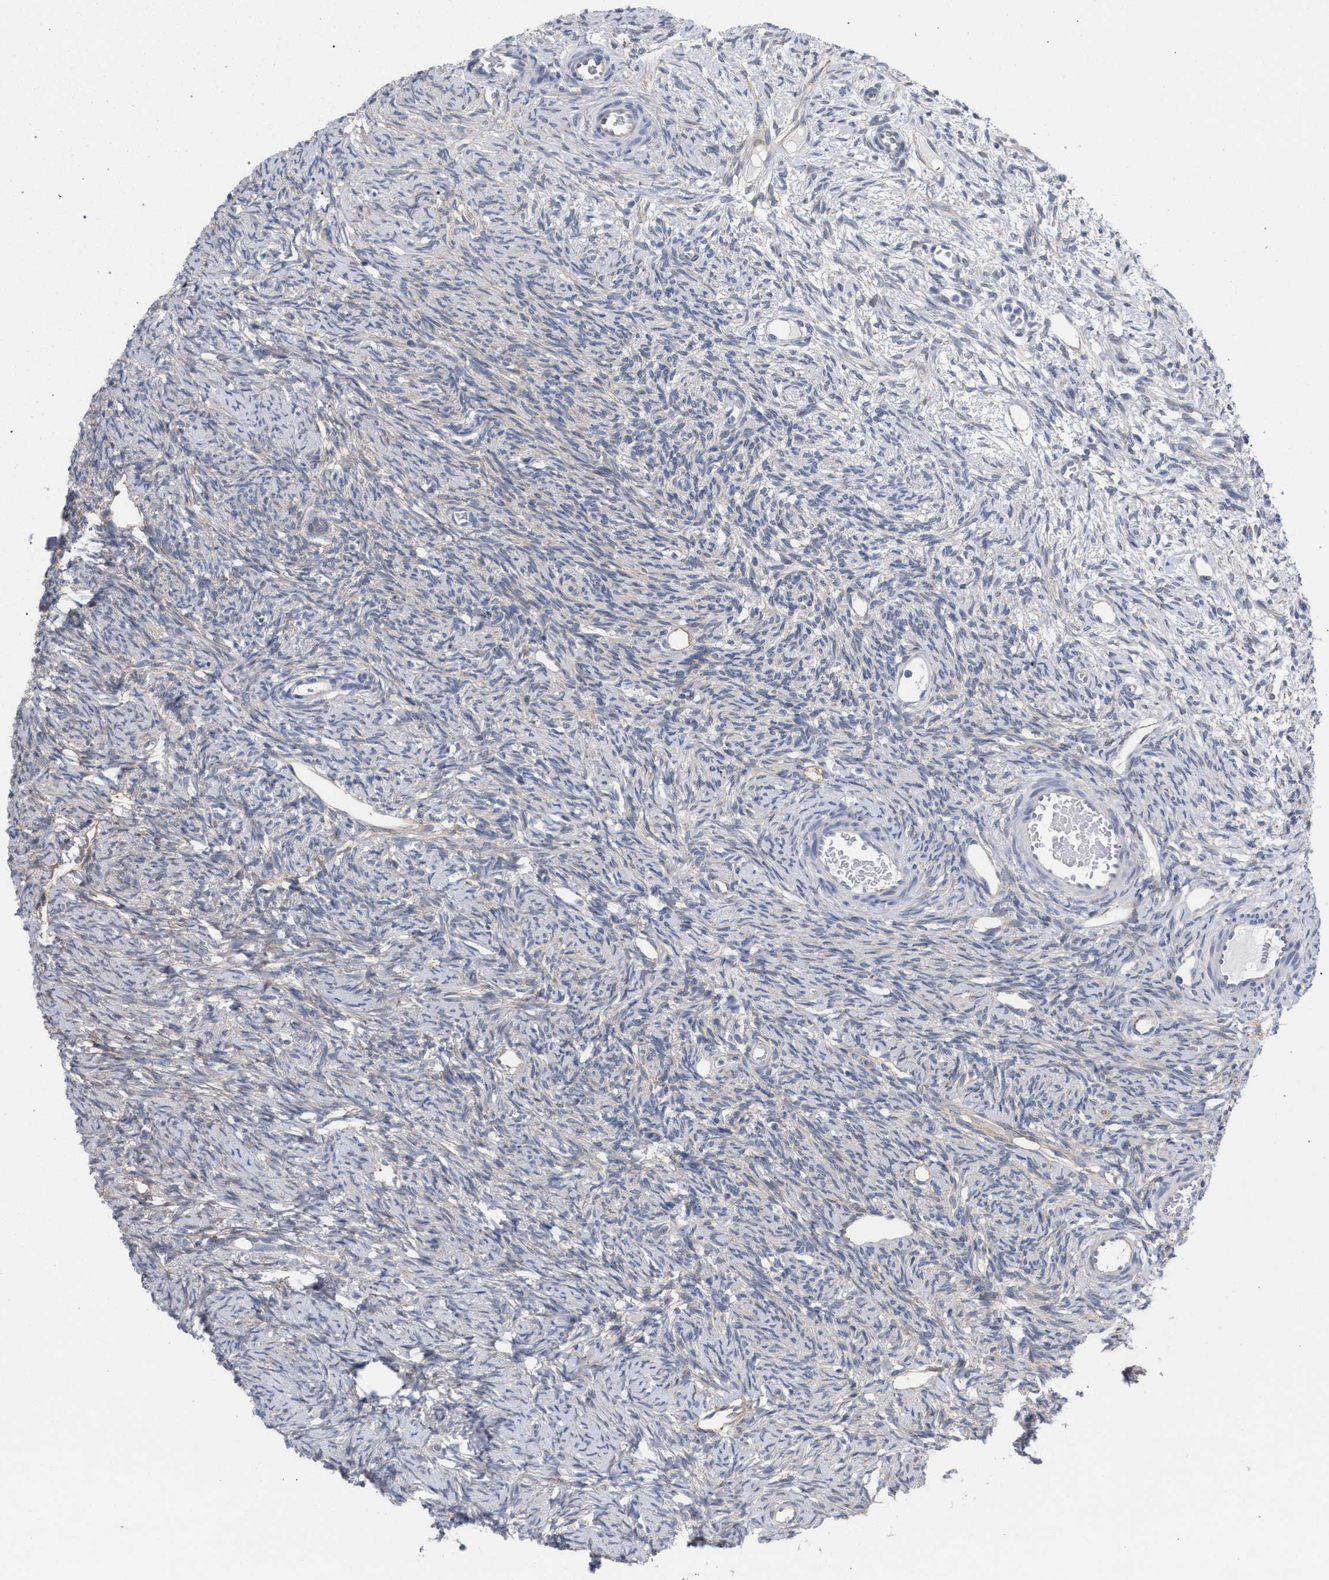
{"staining": {"intensity": "negative", "quantity": "none", "location": "none"}, "tissue": "ovary", "cell_type": "Ovarian stroma cells", "image_type": "normal", "snomed": [{"axis": "morphology", "description": "Normal tissue, NOS"}, {"axis": "topography", "description": "Ovary"}], "caption": "Histopathology image shows no significant protein staining in ovarian stroma cells of benign ovary.", "gene": "FHOD3", "patient": {"sex": "female", "age": 33}}